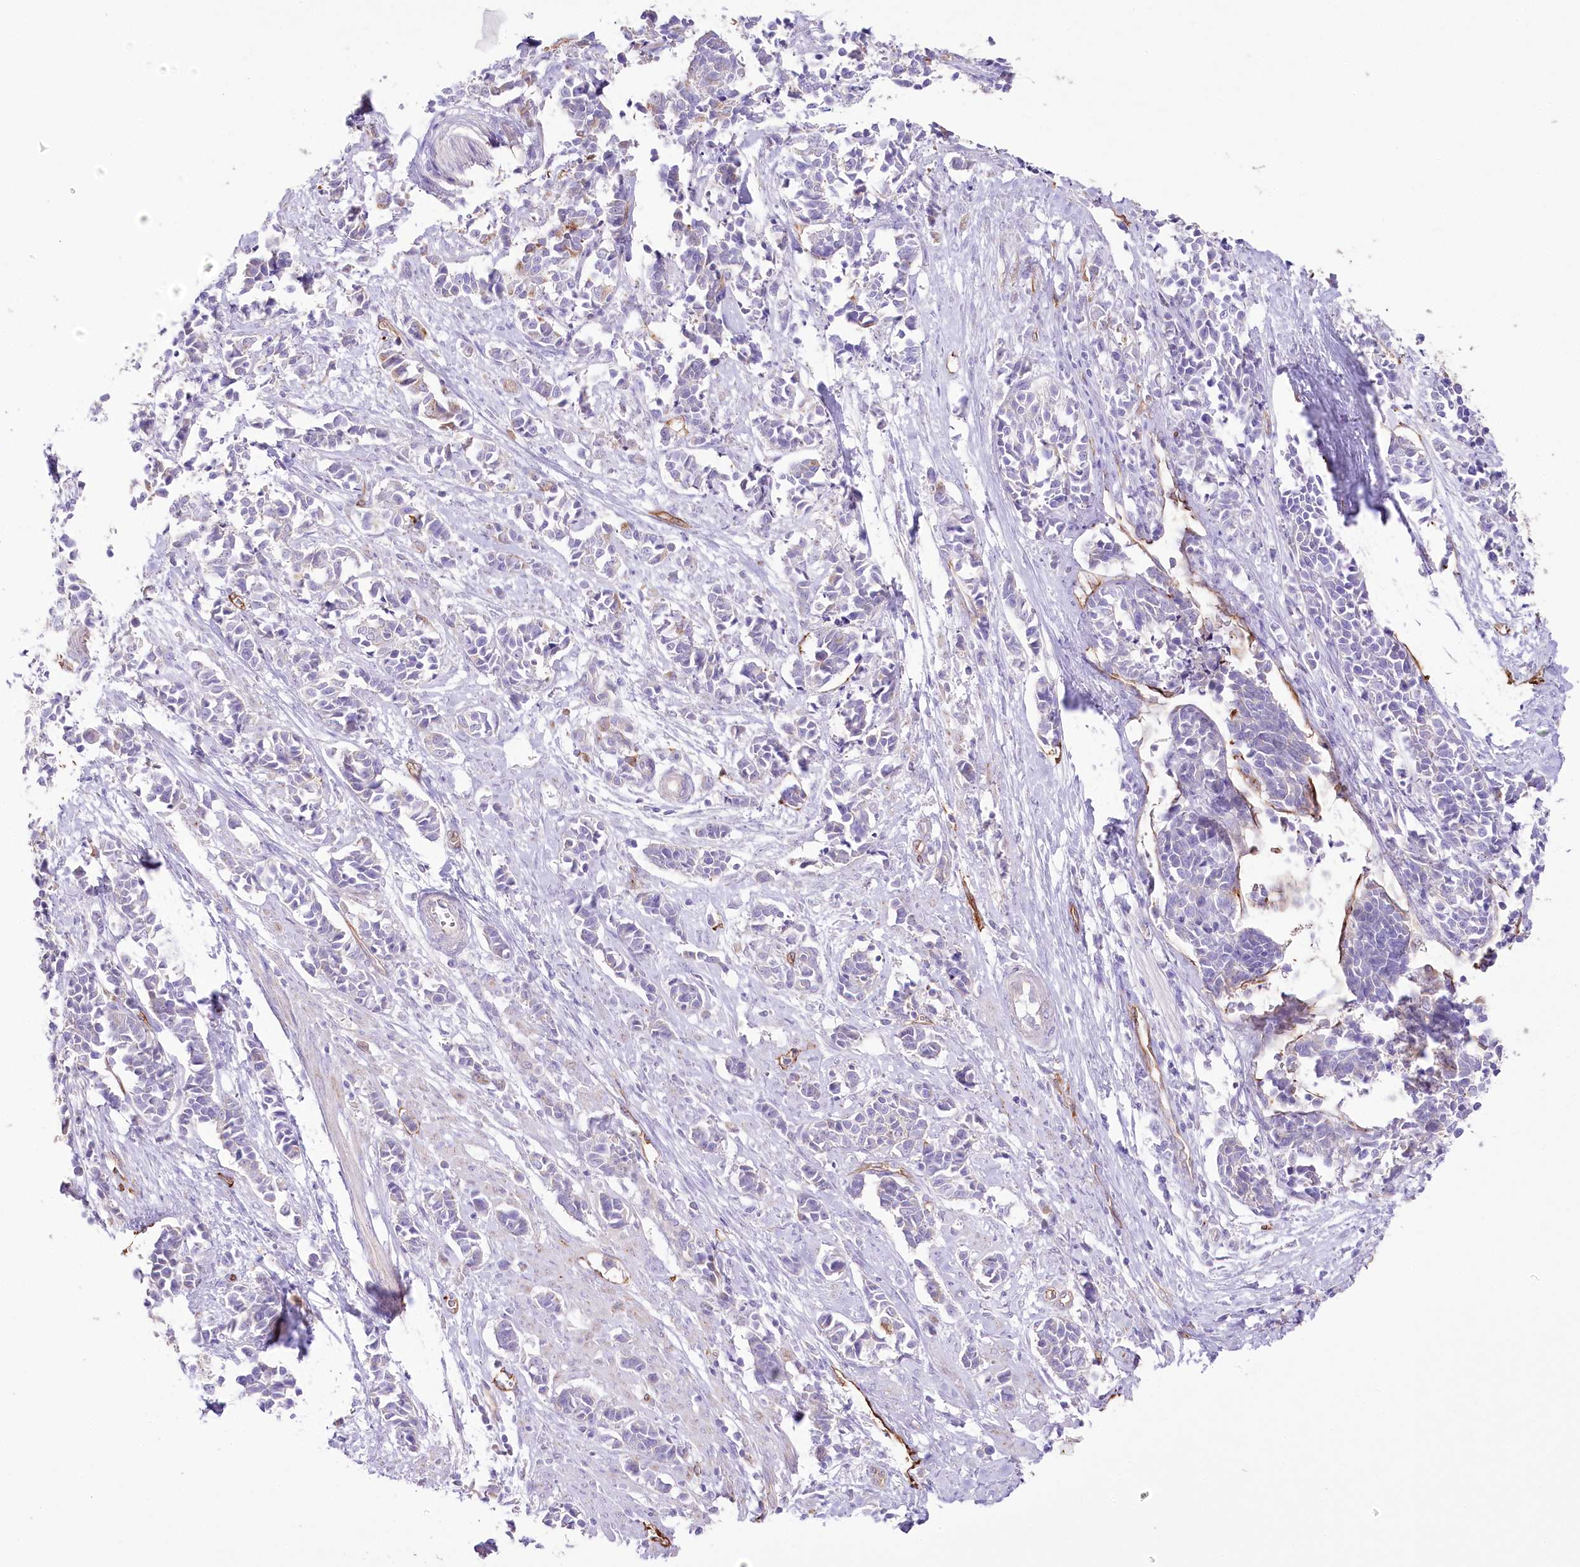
{"staining": {"intensity": "moderate", "quantity": "<25%", "location": "cytoplasmic/membranous"}, "tissue": "cervical cancer", "cell_type": "Tumor cells", "image_type": "cancer", "snomed": [{"axis": "morphology", "description": "Normal tissue, NOS"}, {"axis": "morphology", "description": "Squamous cell carcinoma, NOS"}, {"axis": "topography", "description": "Cervix"}], "caption": "The histopathology image displays a brown stain indicating the presence of a protein in the cytoplasmic/membranous of tumor cells in cervical squamous cell carcinoma. Nuclei are stained in blue.", "gene": "SLC39A10", "patient": {"sex": "female", "age": 35}}